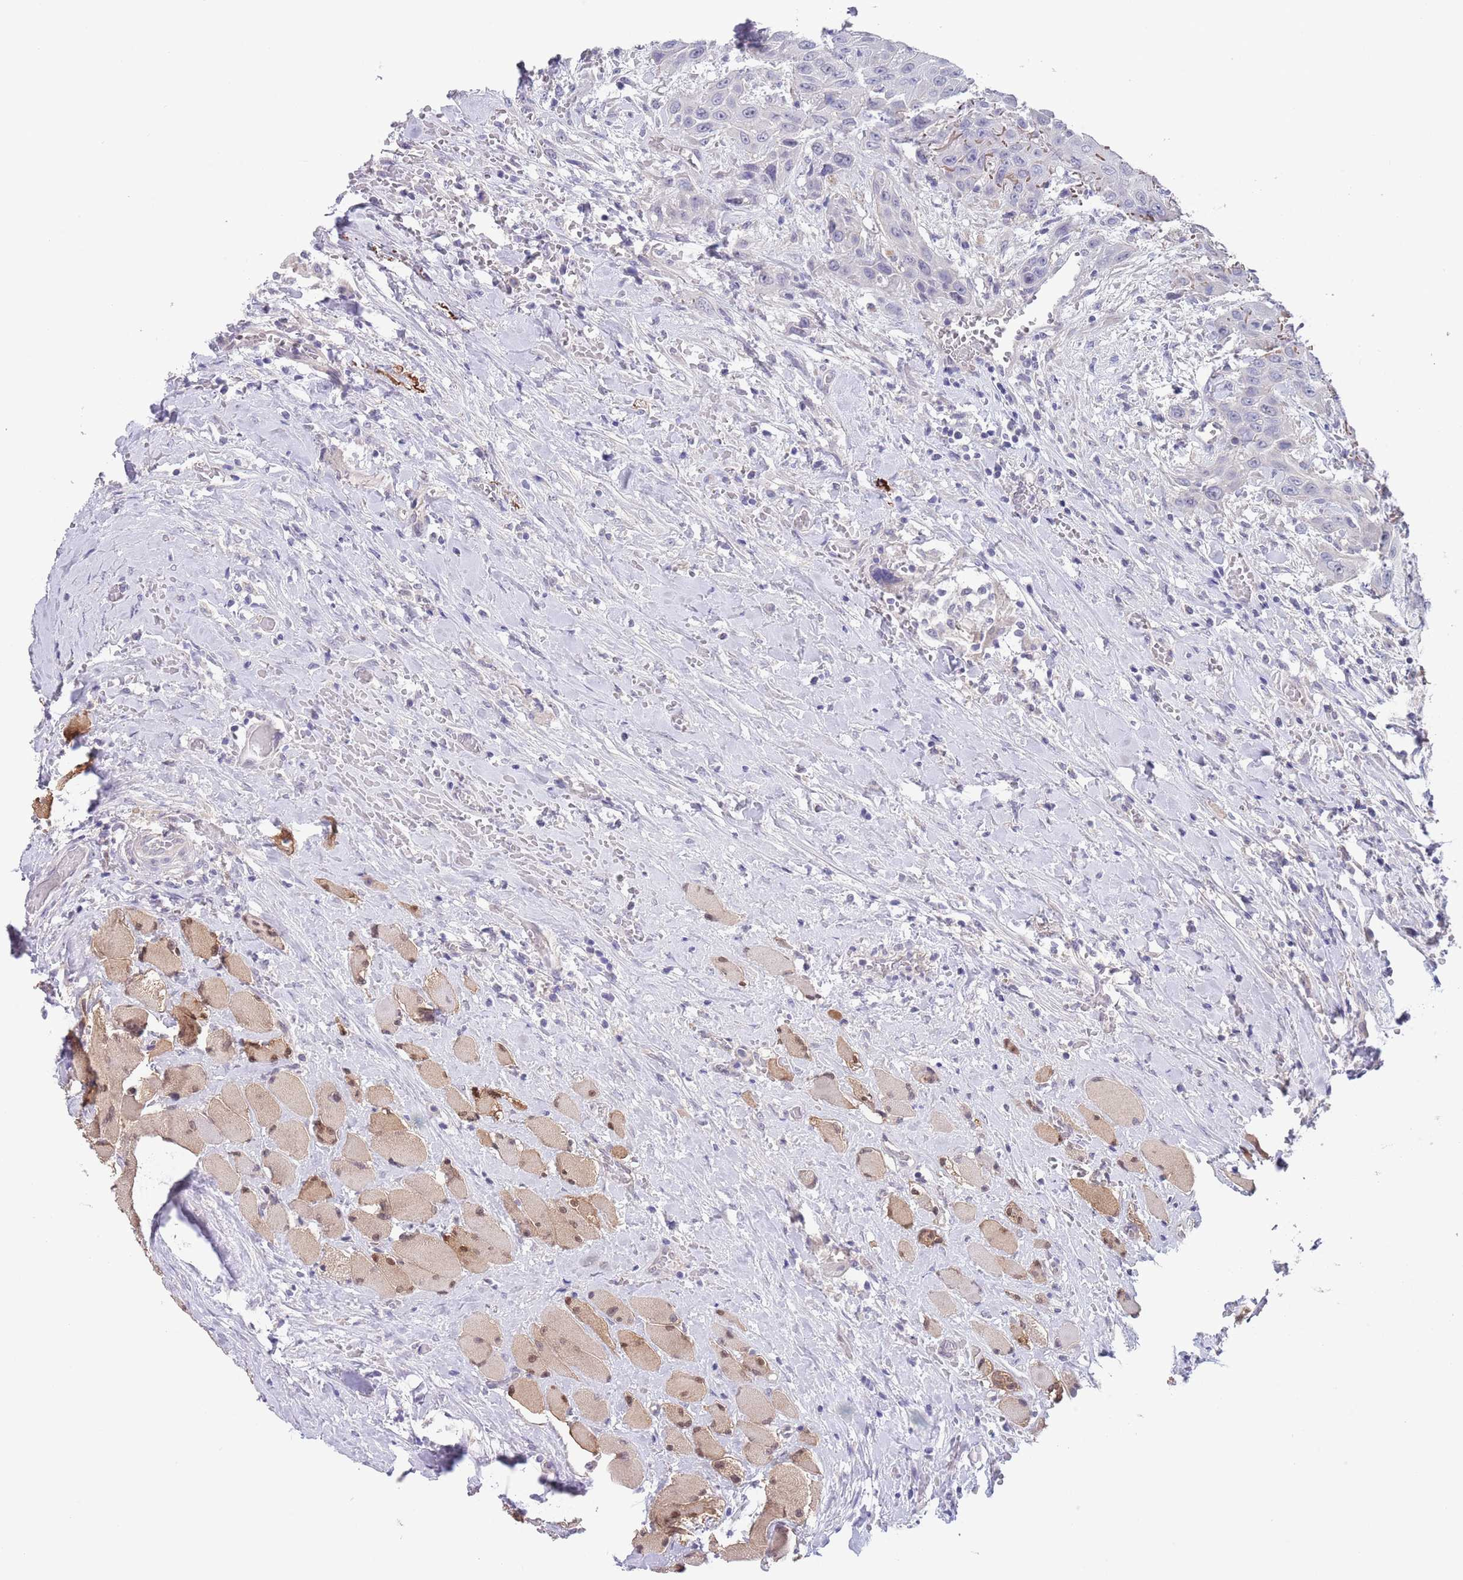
{"staining": {"intensity": "negative", "quantity": "none", "location": "none"}, "tissue": "head and neck cancer", "cell_type": "Tumor cells", "image_type": "cancer", "snomed": [{"axis": "morphology", "description": "Squamous cell carcinoma, NOS"}, {"axis": "topography", "description": "Head-Neck"}], "caption": "Human head and neck cancer stained for a protein using immunohistochemistry shows no staining in tumor cells.", "gene": "RNF169", "patient": {"sex": "male", "age": 81}}